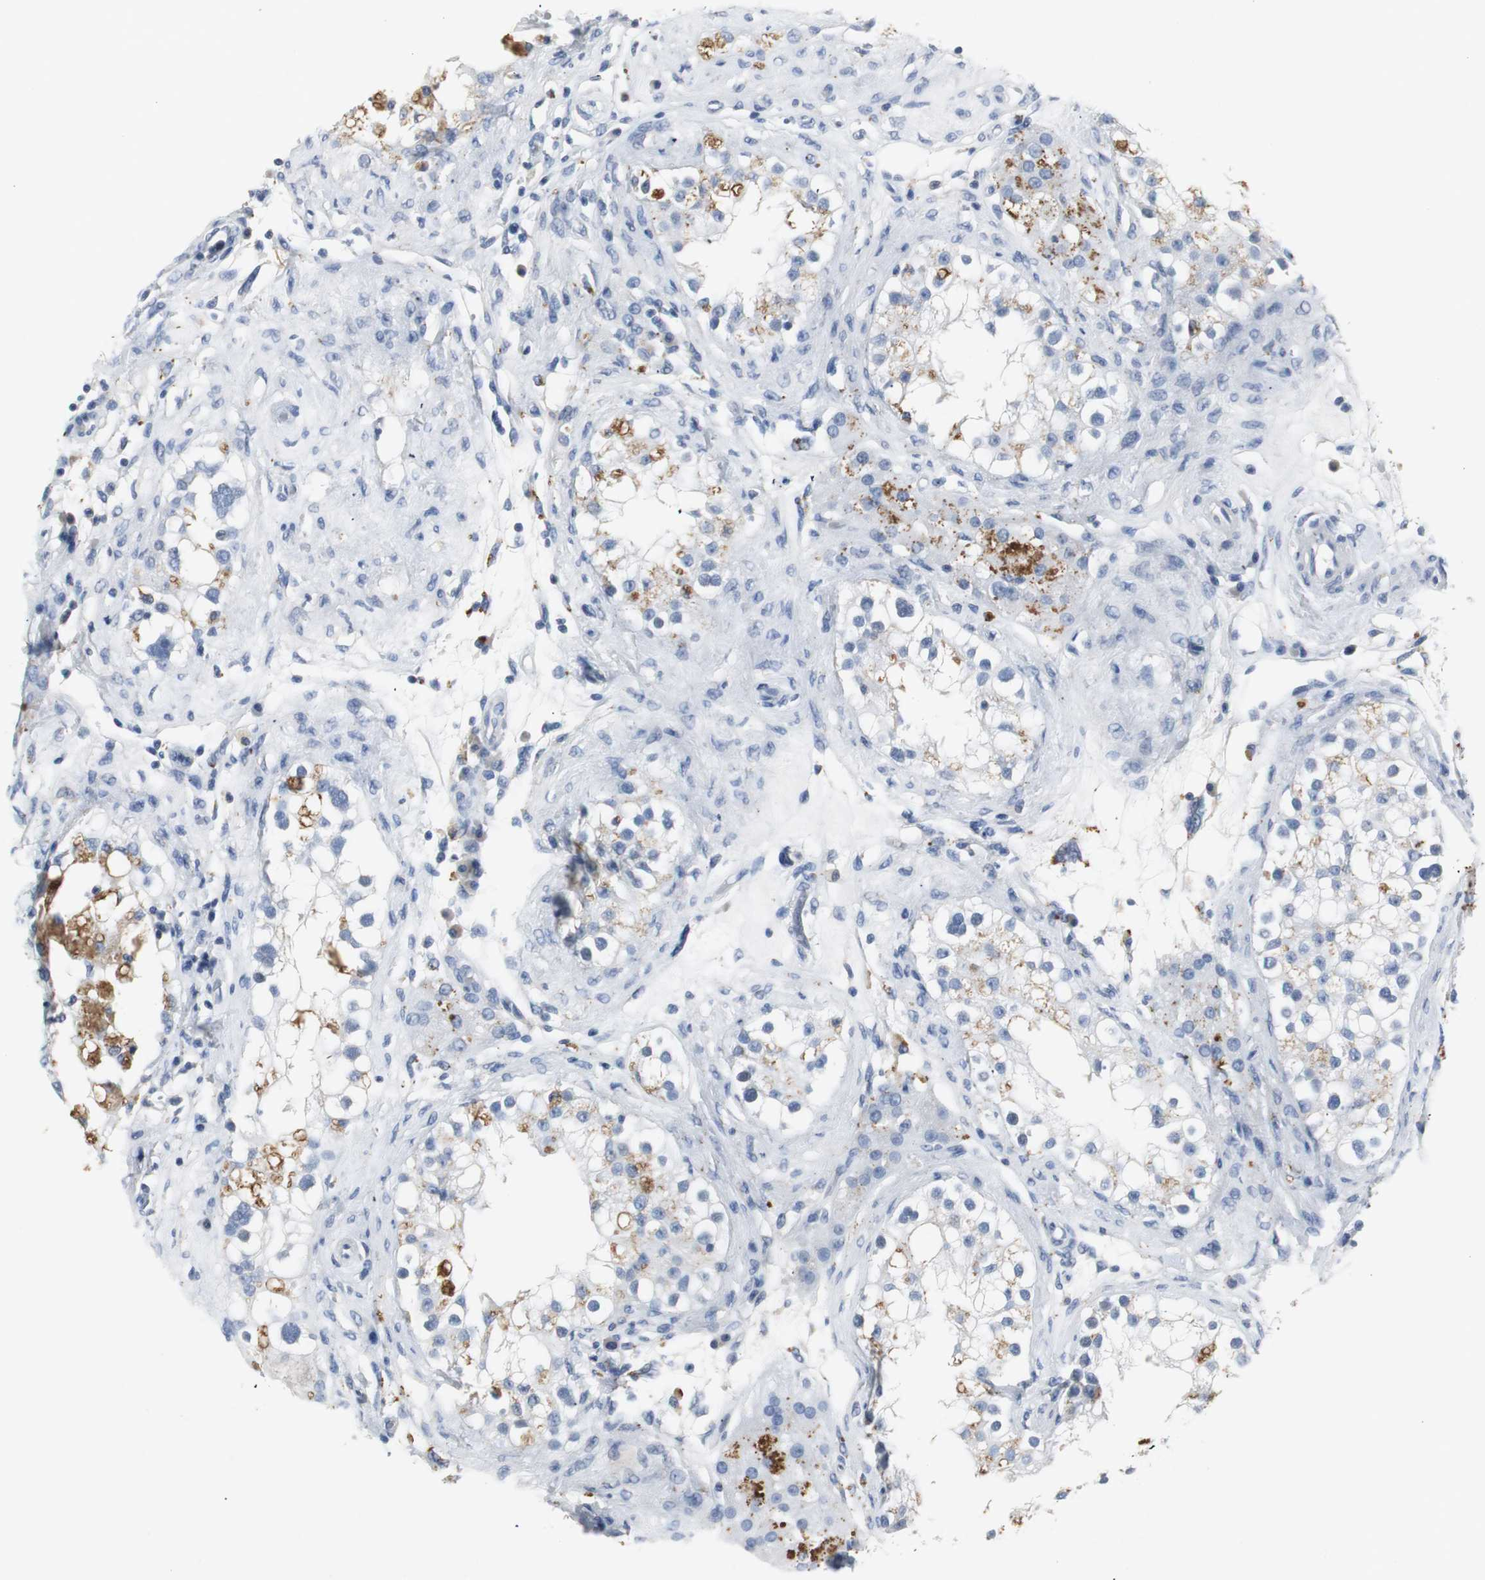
{"staining": {"intensity": "moderate", "quantity": "25%-75%", "location": "cytoplasmic/membranous"}, "tissue": "epididymis", "cell_type": "Glandular cells", "image_type": "normal", "snomed": [{"axis": "morphology", "description": "Normal tissue, NOS"}, {"axis": "morphology", "description": "Inflammation, NOS"}, {"axis": "topography", "description": "Epididymis"}], "caption": "Protein staining of unremarkable epididymis reveals moderate cytoplasmic/membranous positivity in approximately 25%-75% of glandular cells. (Brightfield microscopy of DAB IHC at high magnification).", "gene": "LRP2", "patient": {"sex": "male", "age": 84}}